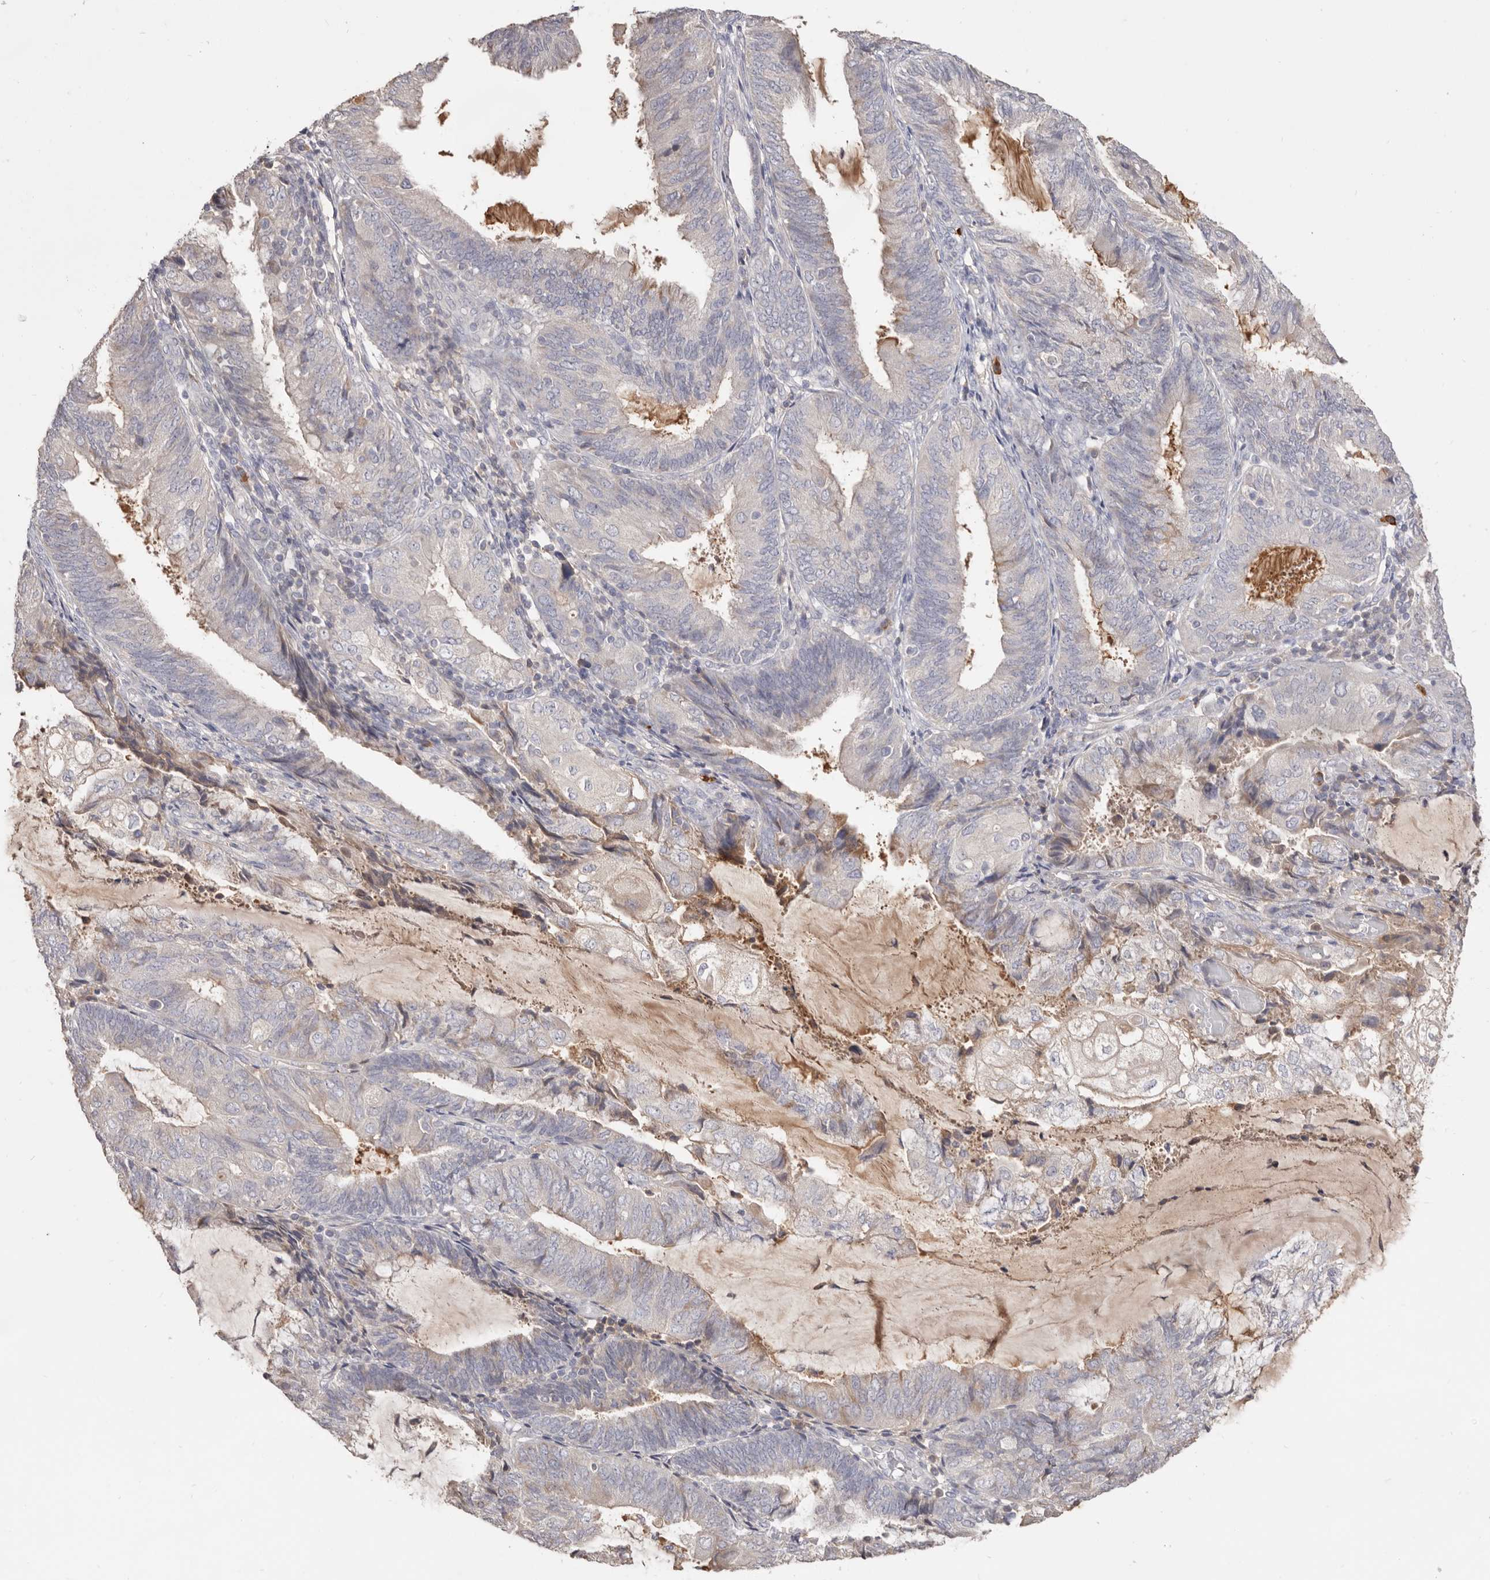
{"staining": {"intensity": "negative", "quantity": "none", "location": "none"}, "tissue": "endometrial cancer", "cell_type": "Tumor cells", "image_type": "cancer", "snomed": [{"axis": "morphology", "description": "Adenocarcinoma, NOS"}, {"axis": "topography", "description": "Endometrium"}], "caption": "Immunohistochemical staining of human endometrial cancer displays no significant staining in tumor cells.", "gene": "HCAR2", "patient": {"sex": "female", "age": 81}}